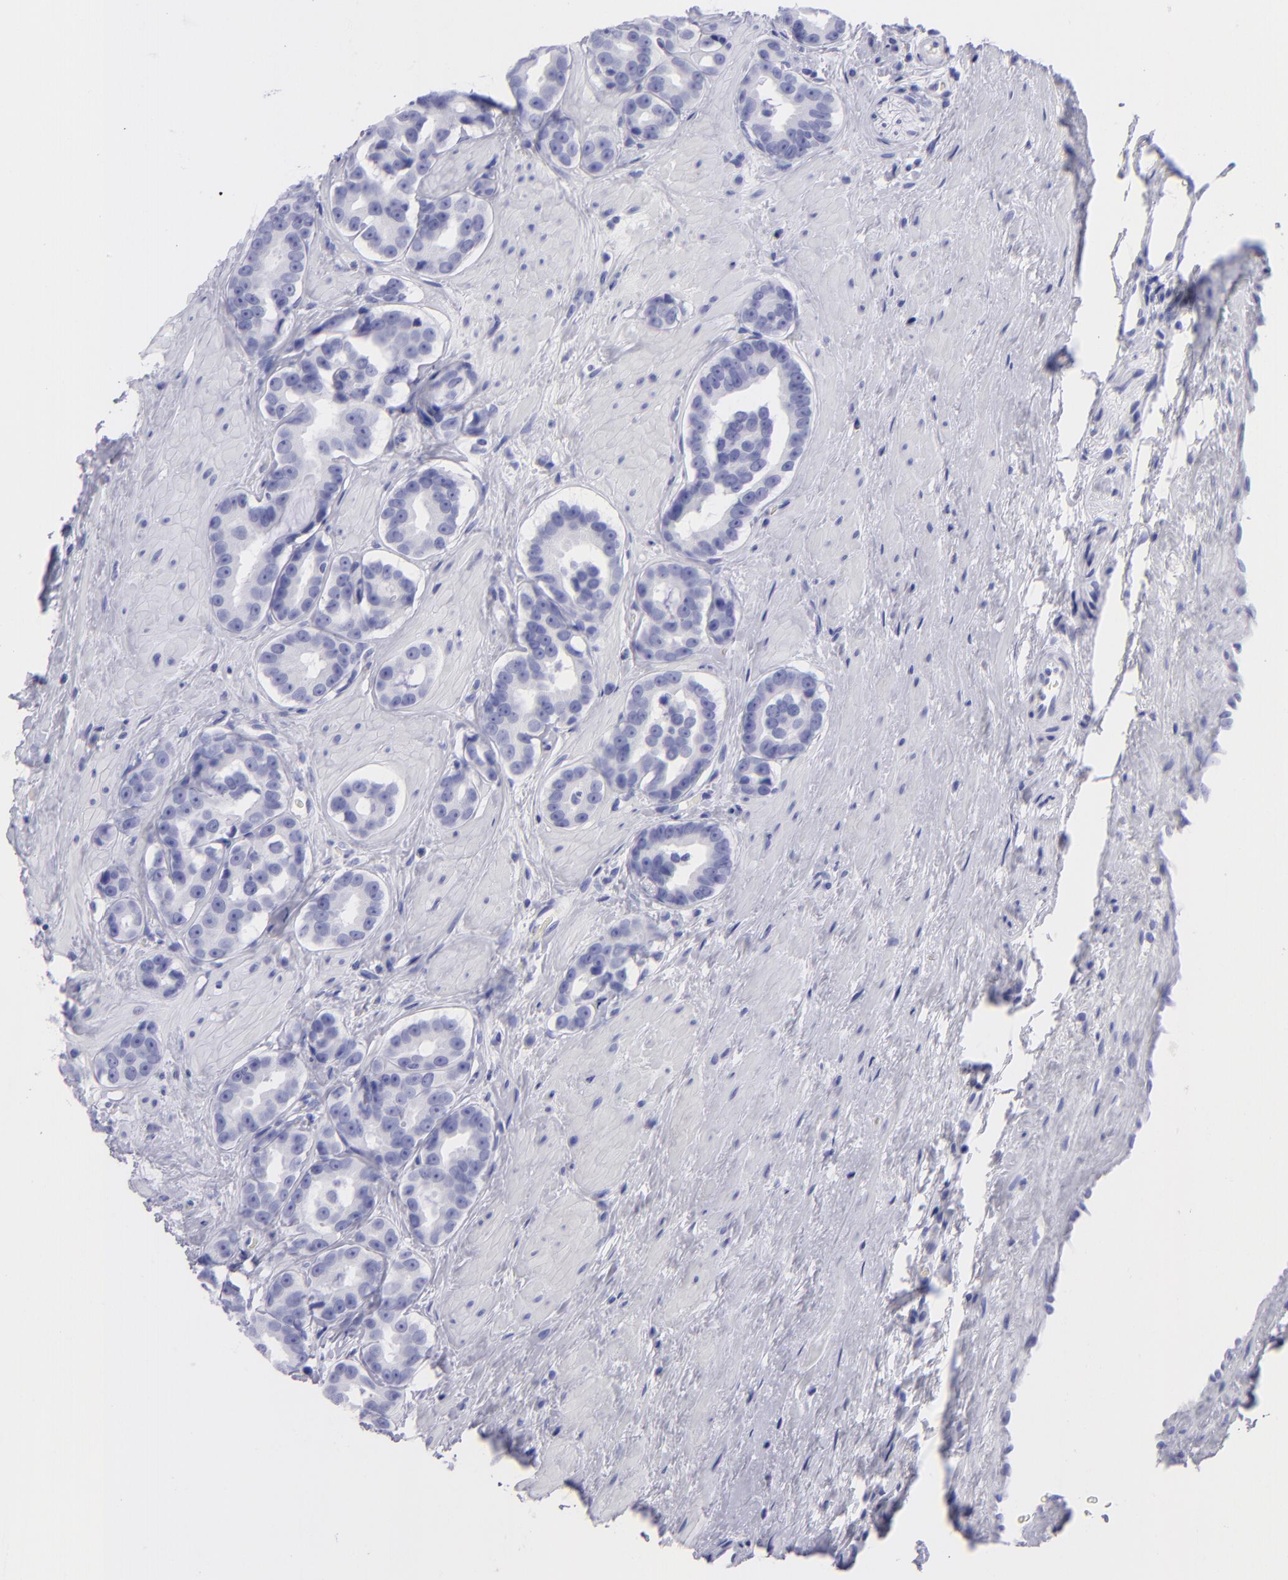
{"staining": {"intensity": "negative", "quantity": "none", "location": "none"}, "tissue": "prostate cancer", "cell_type": "Tumor cells", "image_type": "cancer", "snomed": [{"axis": "morphology", "description": "Adenocarcinoma, Low grade"}, {"axis": "topography", "description": "Prostate"}], "caption": "Tumor cells are negative for protein expression in human prostate cancer (low-grade adenocarcinoma).", "gene": "SLC1A2", "patient": {"sex": "male", "age": 59}}